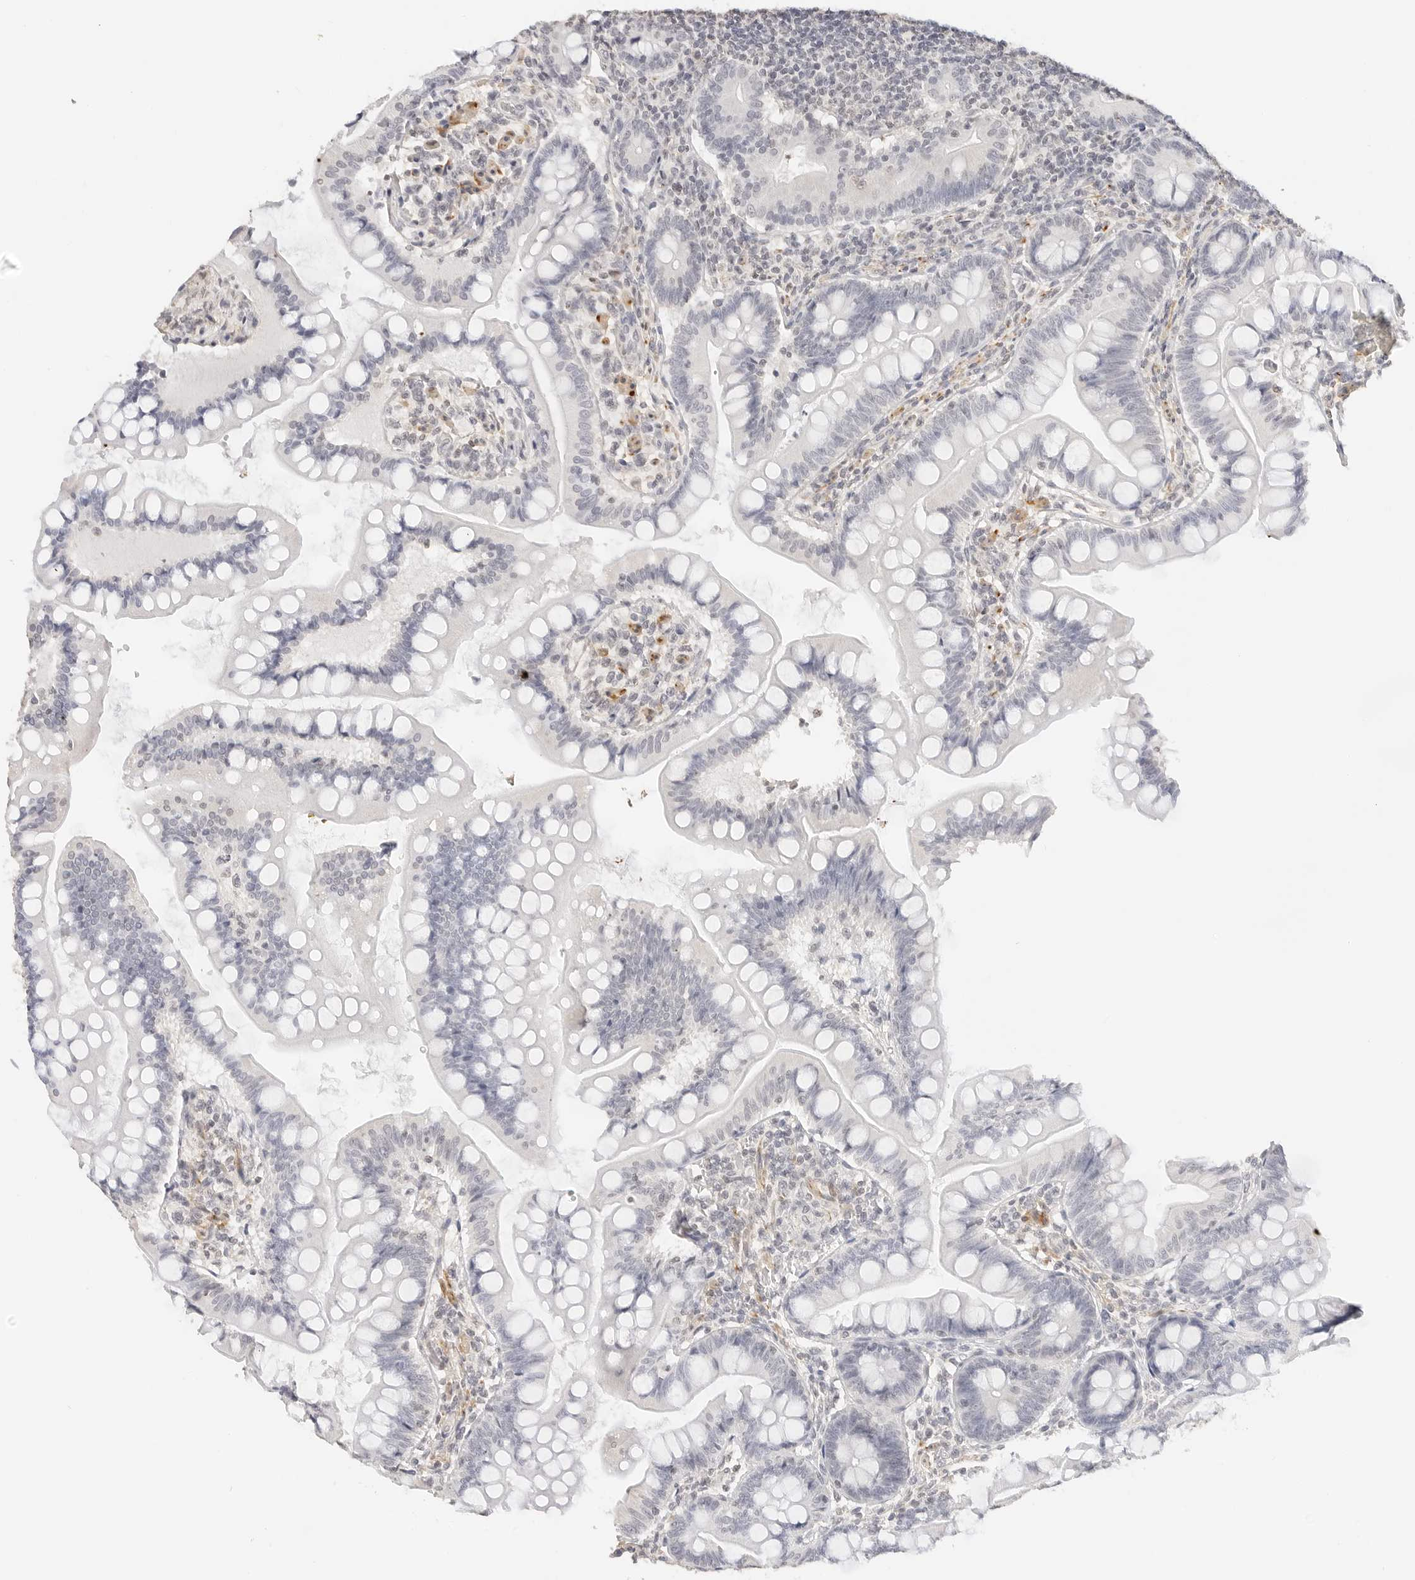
{"staining": {"intensity": "negative", "quantity": "none", "location": "none"}, "tissue": "small intestine", "cell_type": "Glandular cells", "image_type": "normal", "snomed": [{"axis": "morphology", "description": "Normal tissue, NOS"}, {"axis": "topography", "description": "Small intestine"}], "caption": "IHC micrograph of unremarkable small intestine stained for a protein (brown), which shows no positivity in glandular cells.", "gene": "PCDH19", "patient": {"sex": "male", "age": 7}}